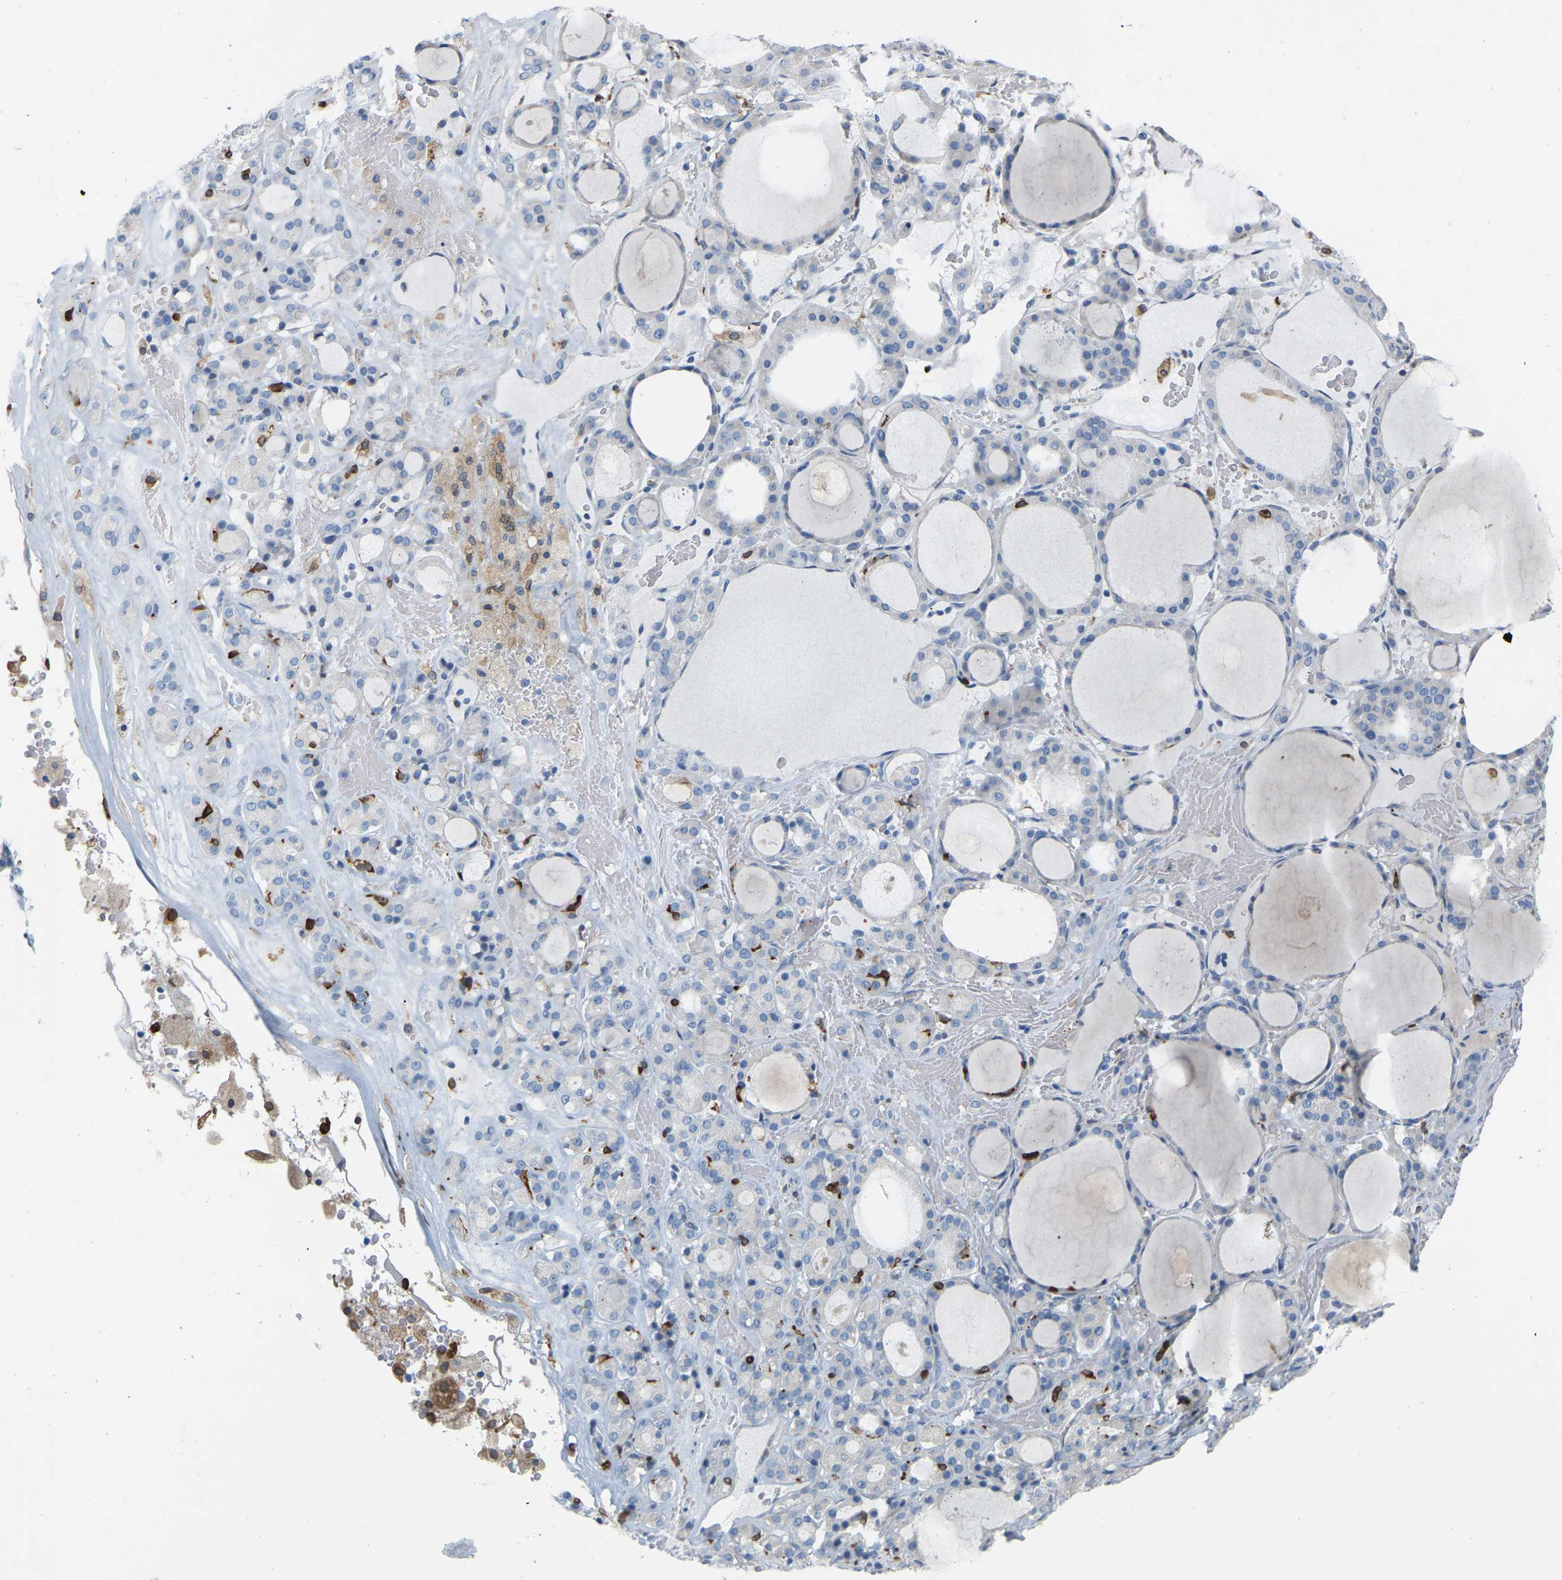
{"staining": {"intensity": "negative", "quantity": "none", "location": "none"}, "tissue": "thyroid gland", "cell_type": "Glandular cells", "image_type": "normal", "snomed": [{"axis": "morphology", "description": "Normal tissue, NOS"}, {"axis": "morphology", "description": "Carcinoma, NOS"}, {"axis": "topography", "description": "Thyroid gland"}], "caption": "Human thyroid gland stained for a protein using IHC displays no staining in glandular cells.", "gene": "PTGS1", "patient": {"sex": "female", "age": 86}}